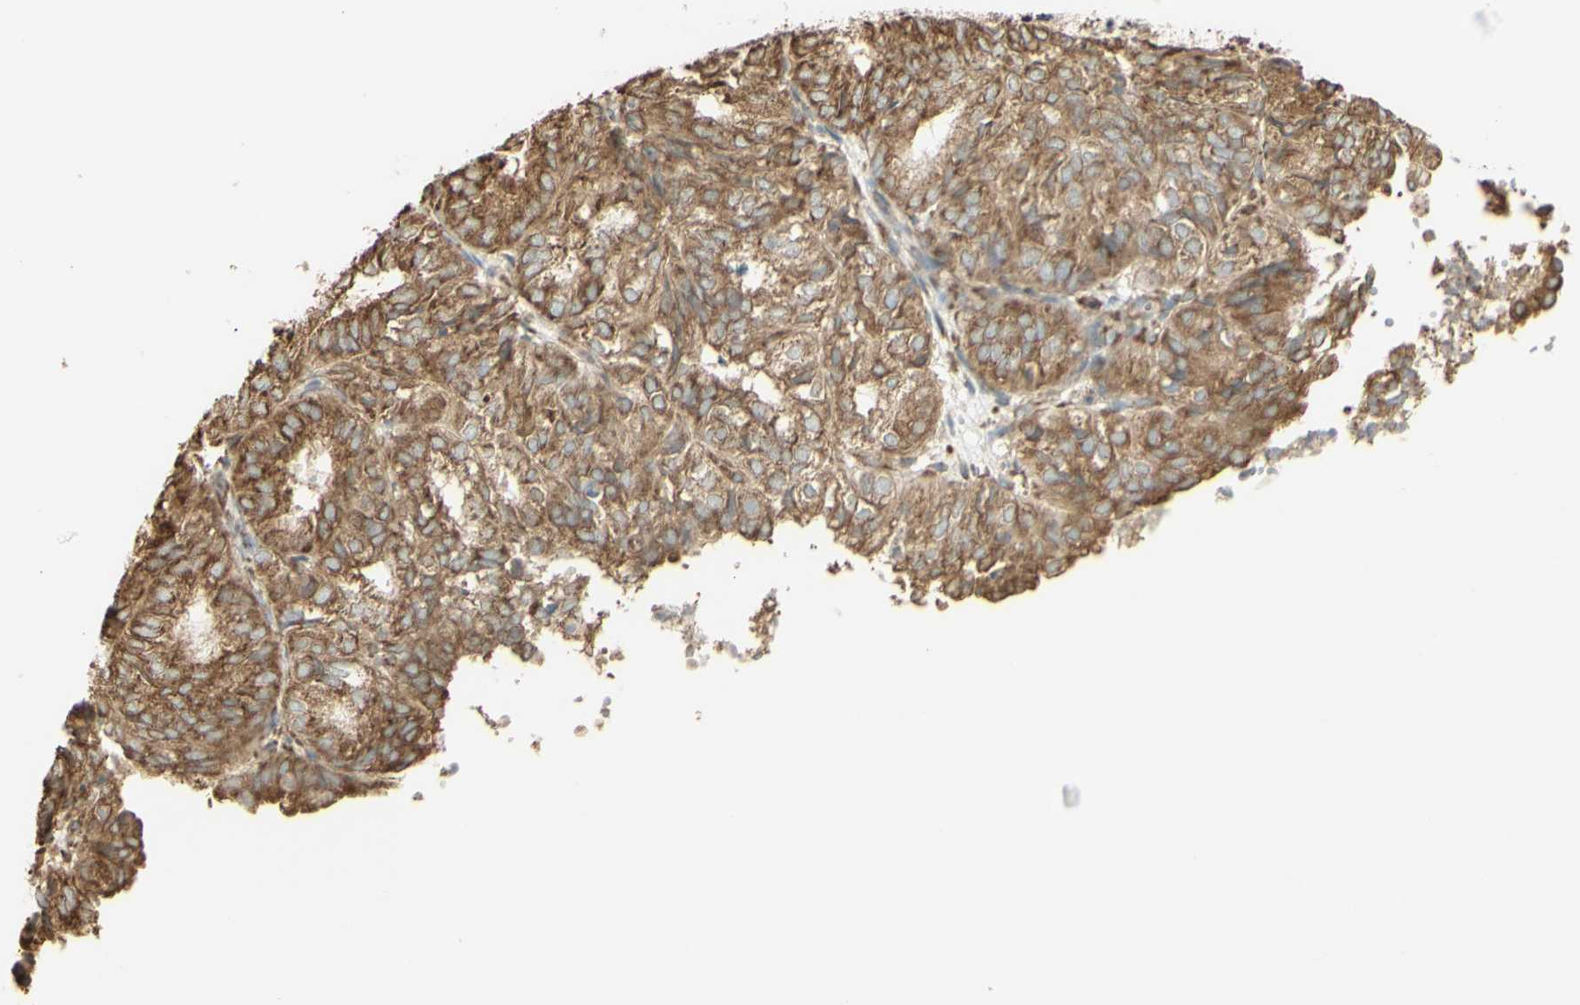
{"staining": {"intensity": "moderate", "quantity": ">75%", "location": "cytoplasmic/membranous"}, "tissue": "endometrial cancer", "cell_type": "Tumor cells", "image_type": "cancer", "snomed": [{"axis": "morphology", "description": "Adenocarcinoma, NOS"}, {"axis": "topography", "description": "Uterus"}], "caption": "Protein staining displays moderate cytoplasmic/membranous expression in approximately >75% of tumor cells in endometrial cancer (adenocarcinoma). Ihc stains the protein of interest in brown and the nuclei are stained blue.", "gene": "EEF1B2", "patient": {"sex": "female", "age": 60}}